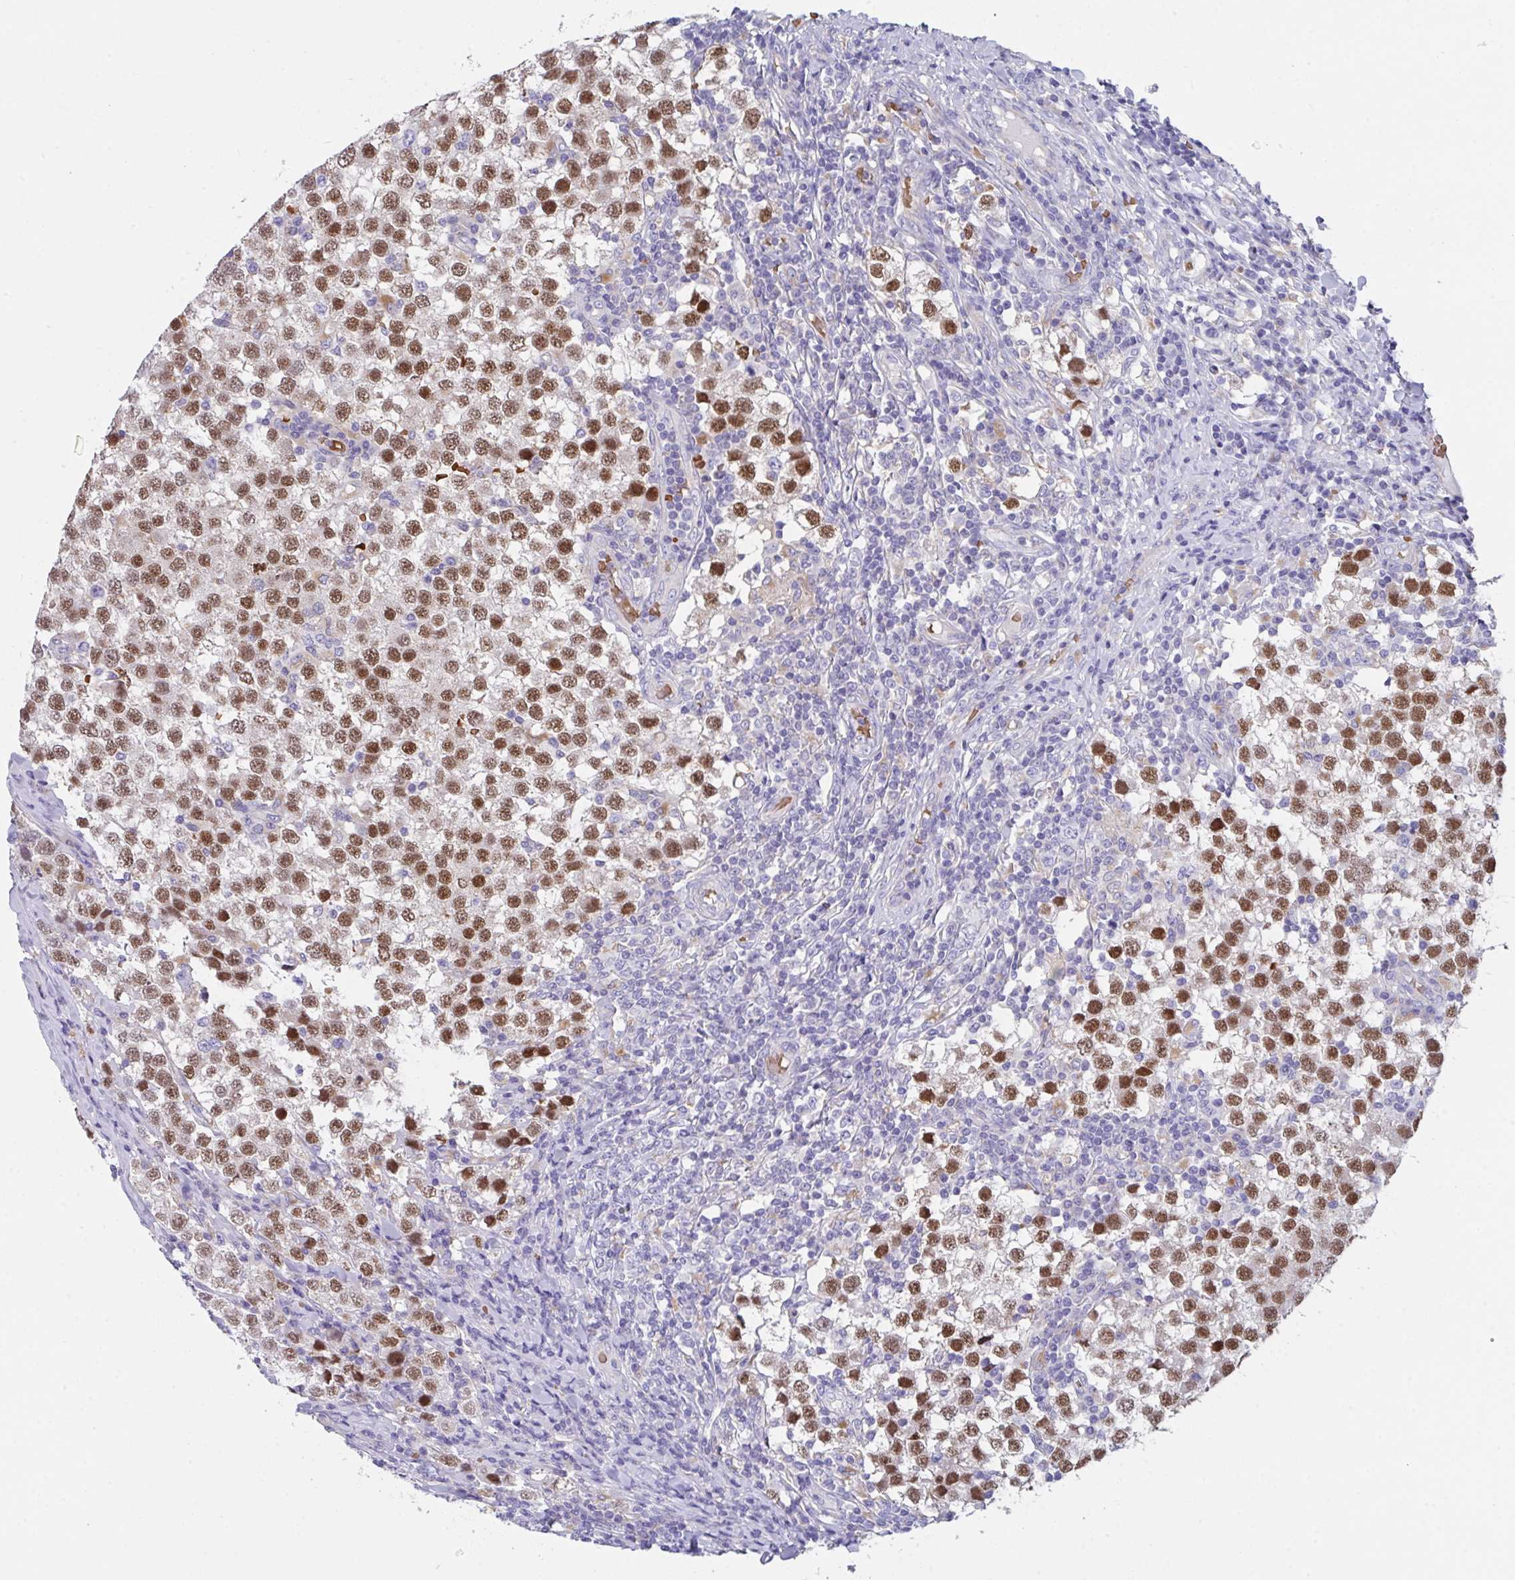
{"staining": {"intensity": "moderate", "quantity": ">75%", "location": "nuclear"}, "tissue": "testis cancer", "cell_type": "Tumor cells", "image_type": "cancer", "snomed": [{"axis": "morphology", "description": "Seminoma, NOS"}, {"axis": "topography", "description": "Testis"}], "caption": "Moderate nuclear protein staining is appreciated in approximately >75% of tumor cells in testis cancer (seminoma).", "gene": "TFAP2C", "patient": {"sex": "male", "age": 34}}